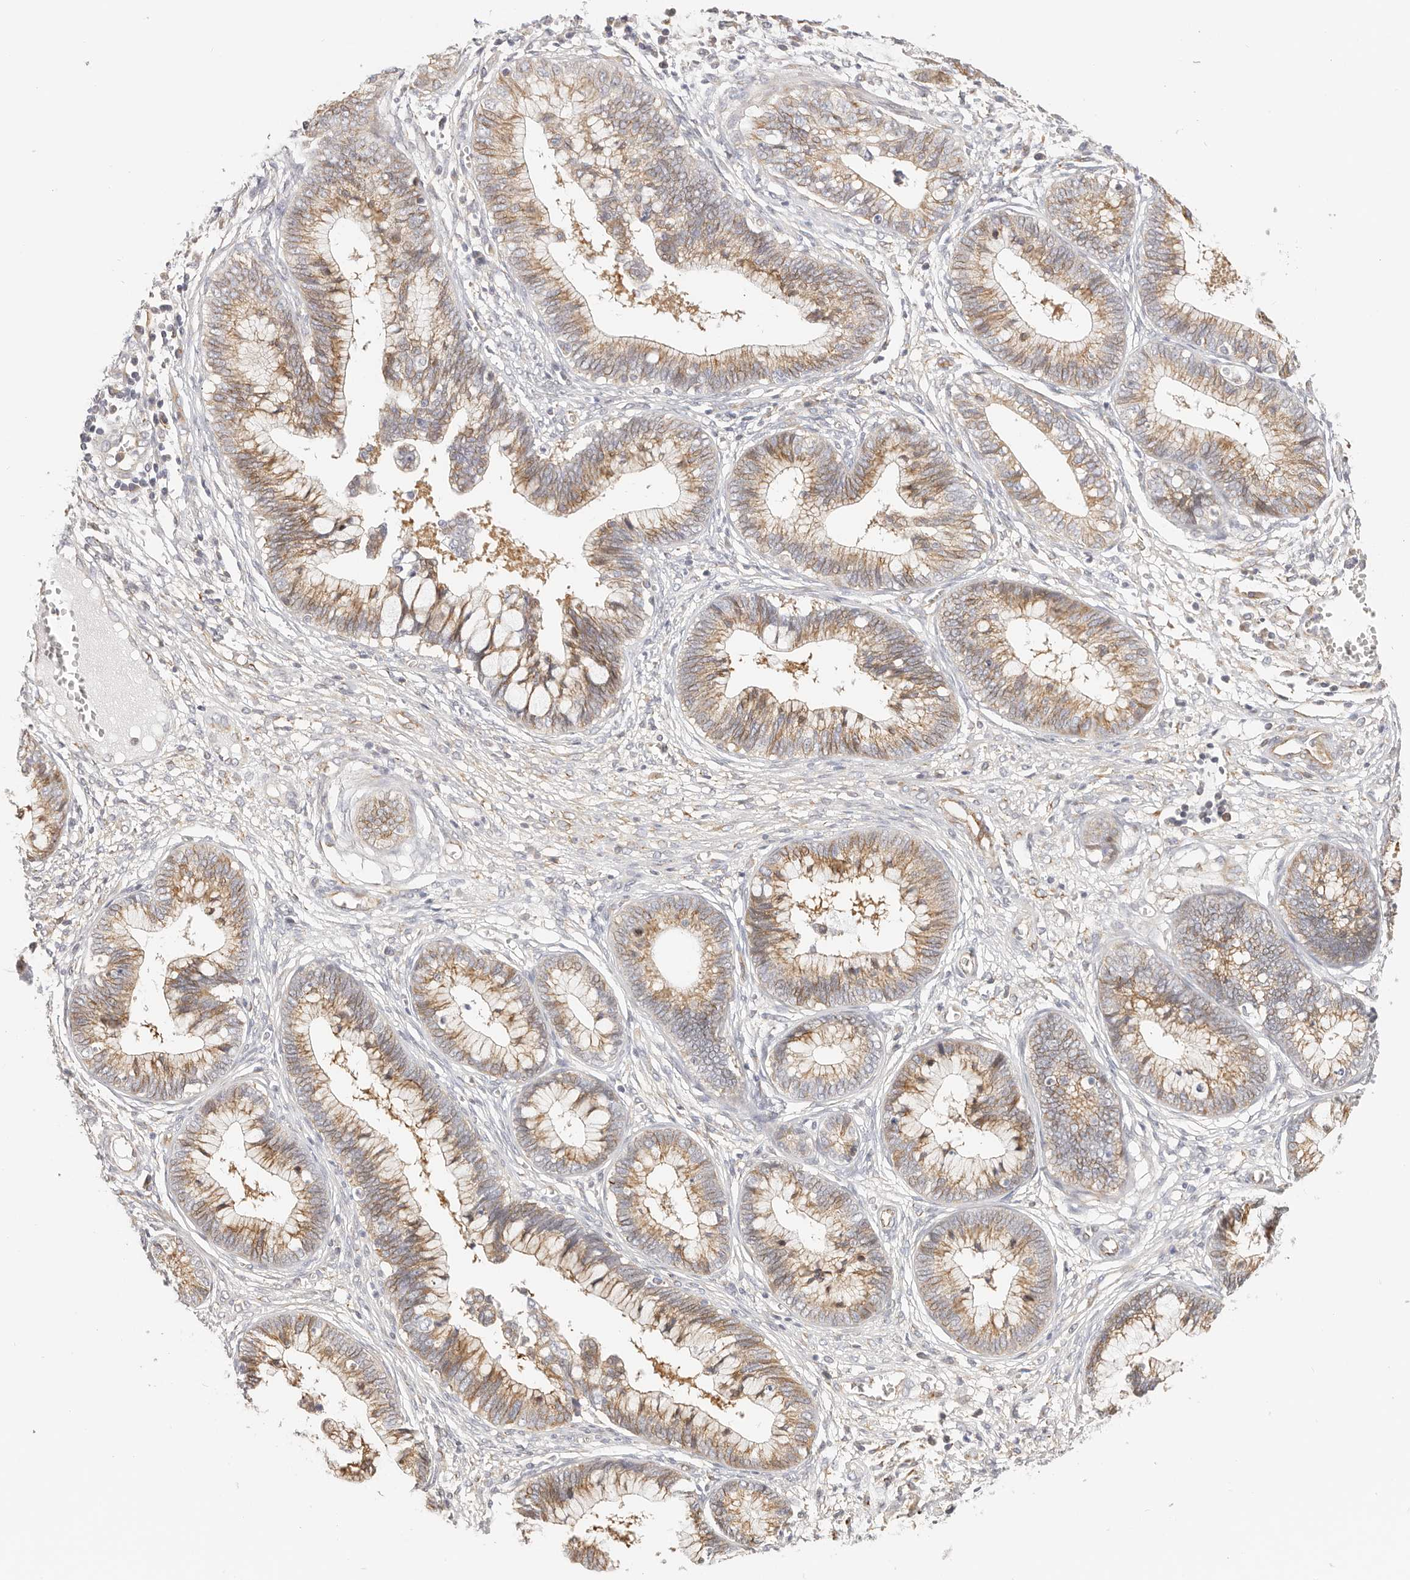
{"staining": {"intensity": "moderate", "quantity": "25%-75%", "location": "cytoplasmic/membranous"}, "tissue": "cervical cancer", "cell_type": "Tumor cells", "image_type": "cancer", "snomed": [{"axis": "morphology", "description": "Adenocarcinoma, NOS"}, {"axis": "topography", "description": "Cervix"}], "caption": "Moderate cytoplasmic/membranous protein staining is present in approximately 25%-75% of tumor cells in cervical cancer. Immunohistochemistry (ihc) stains the protein of interest in brown and the nuclei are stained blue.", "gene": "DTNBP1", "patient": {"sex": "female", "age": 44}}